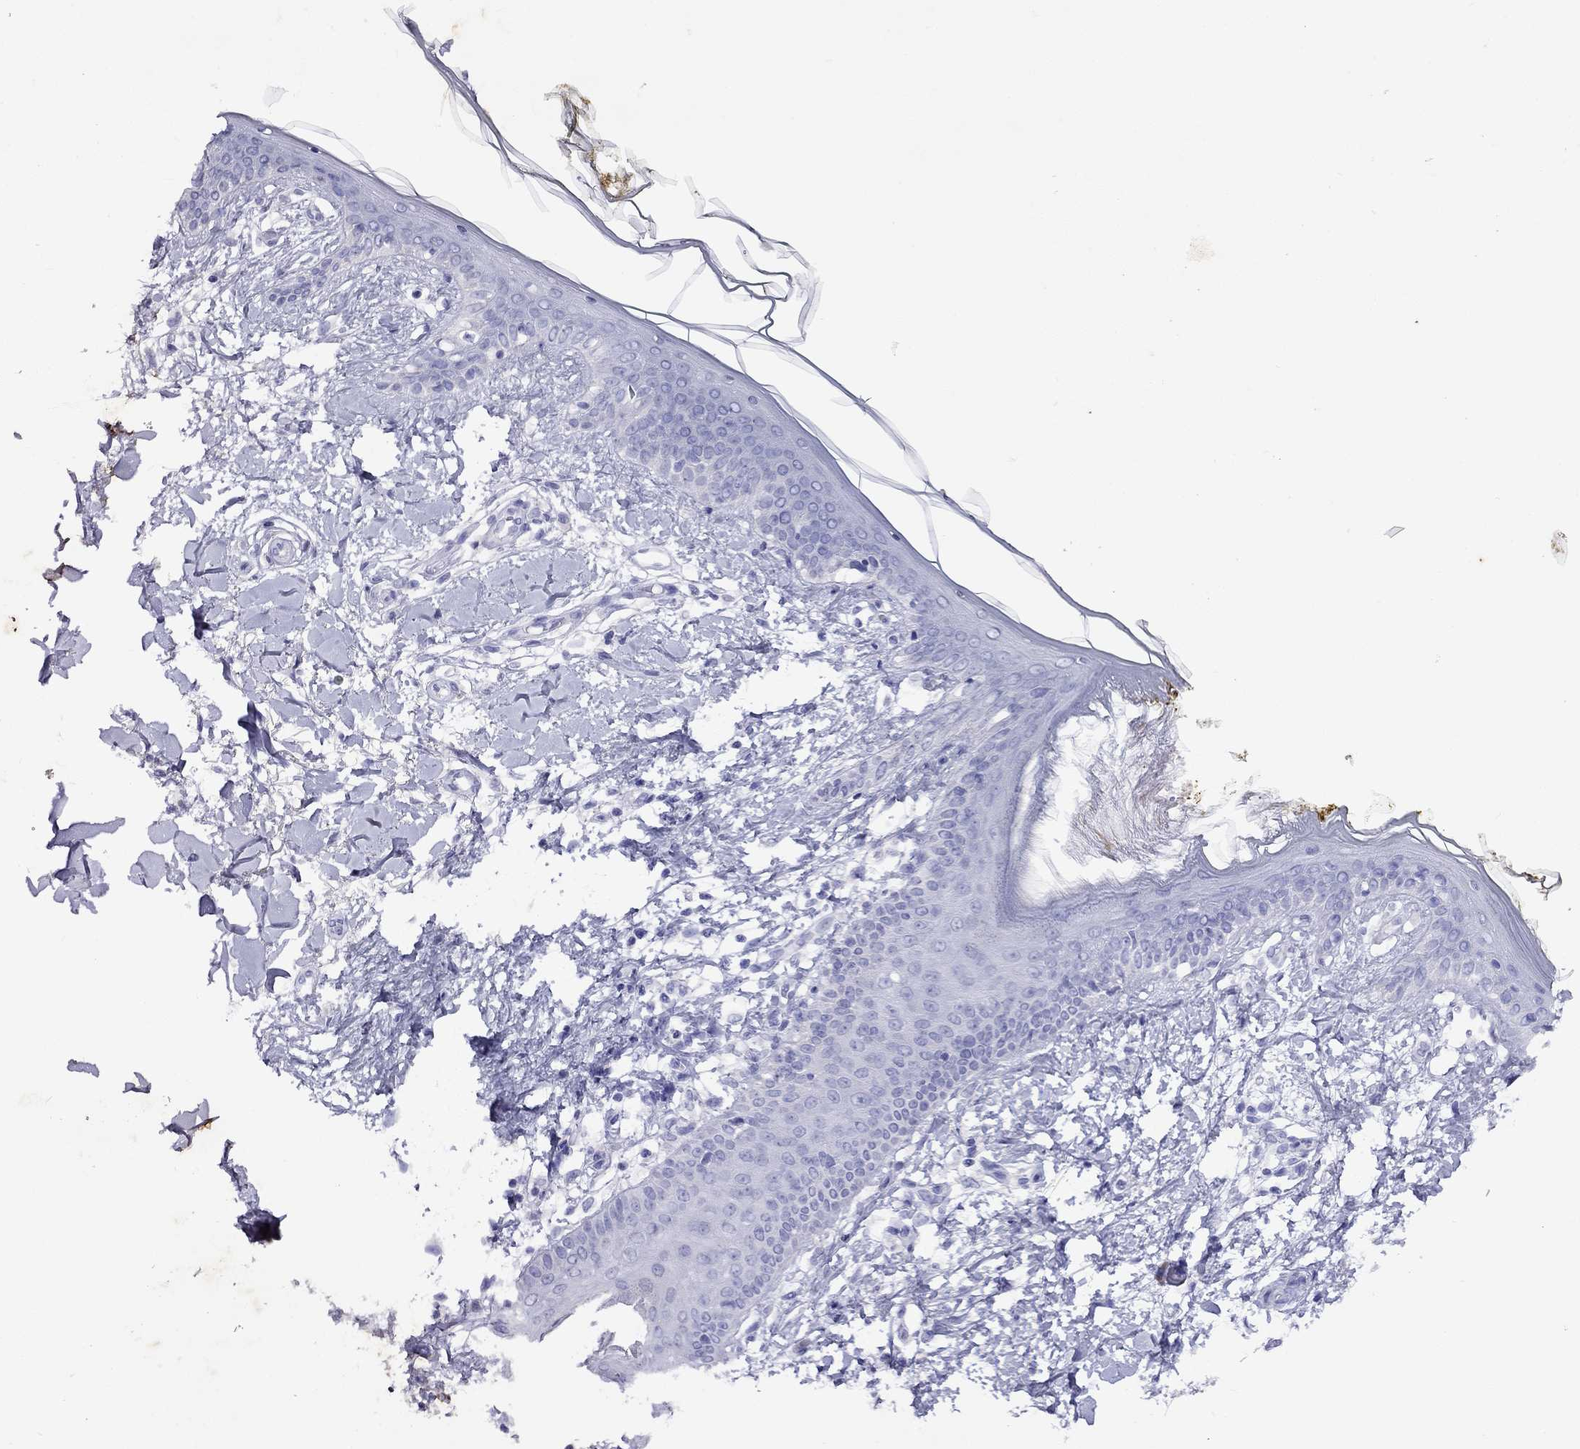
{"staining": {"intensity": "negative", "quantity": "none", "location": "none"}, "tissue": "skin", "cell_type": "Fibroblasts", "image_type": "normal", "snomed": [{"axis": "morphology", "description": "Normal tissue, NOS"}, {"axis": "topography", "description": "Skin"}], "caption": "The photomicrograph exhibits no staining of fibroblasts in unremarkable skin.", "gene": "GNAT3", "patient": {"sex": "female", "age": 34}}